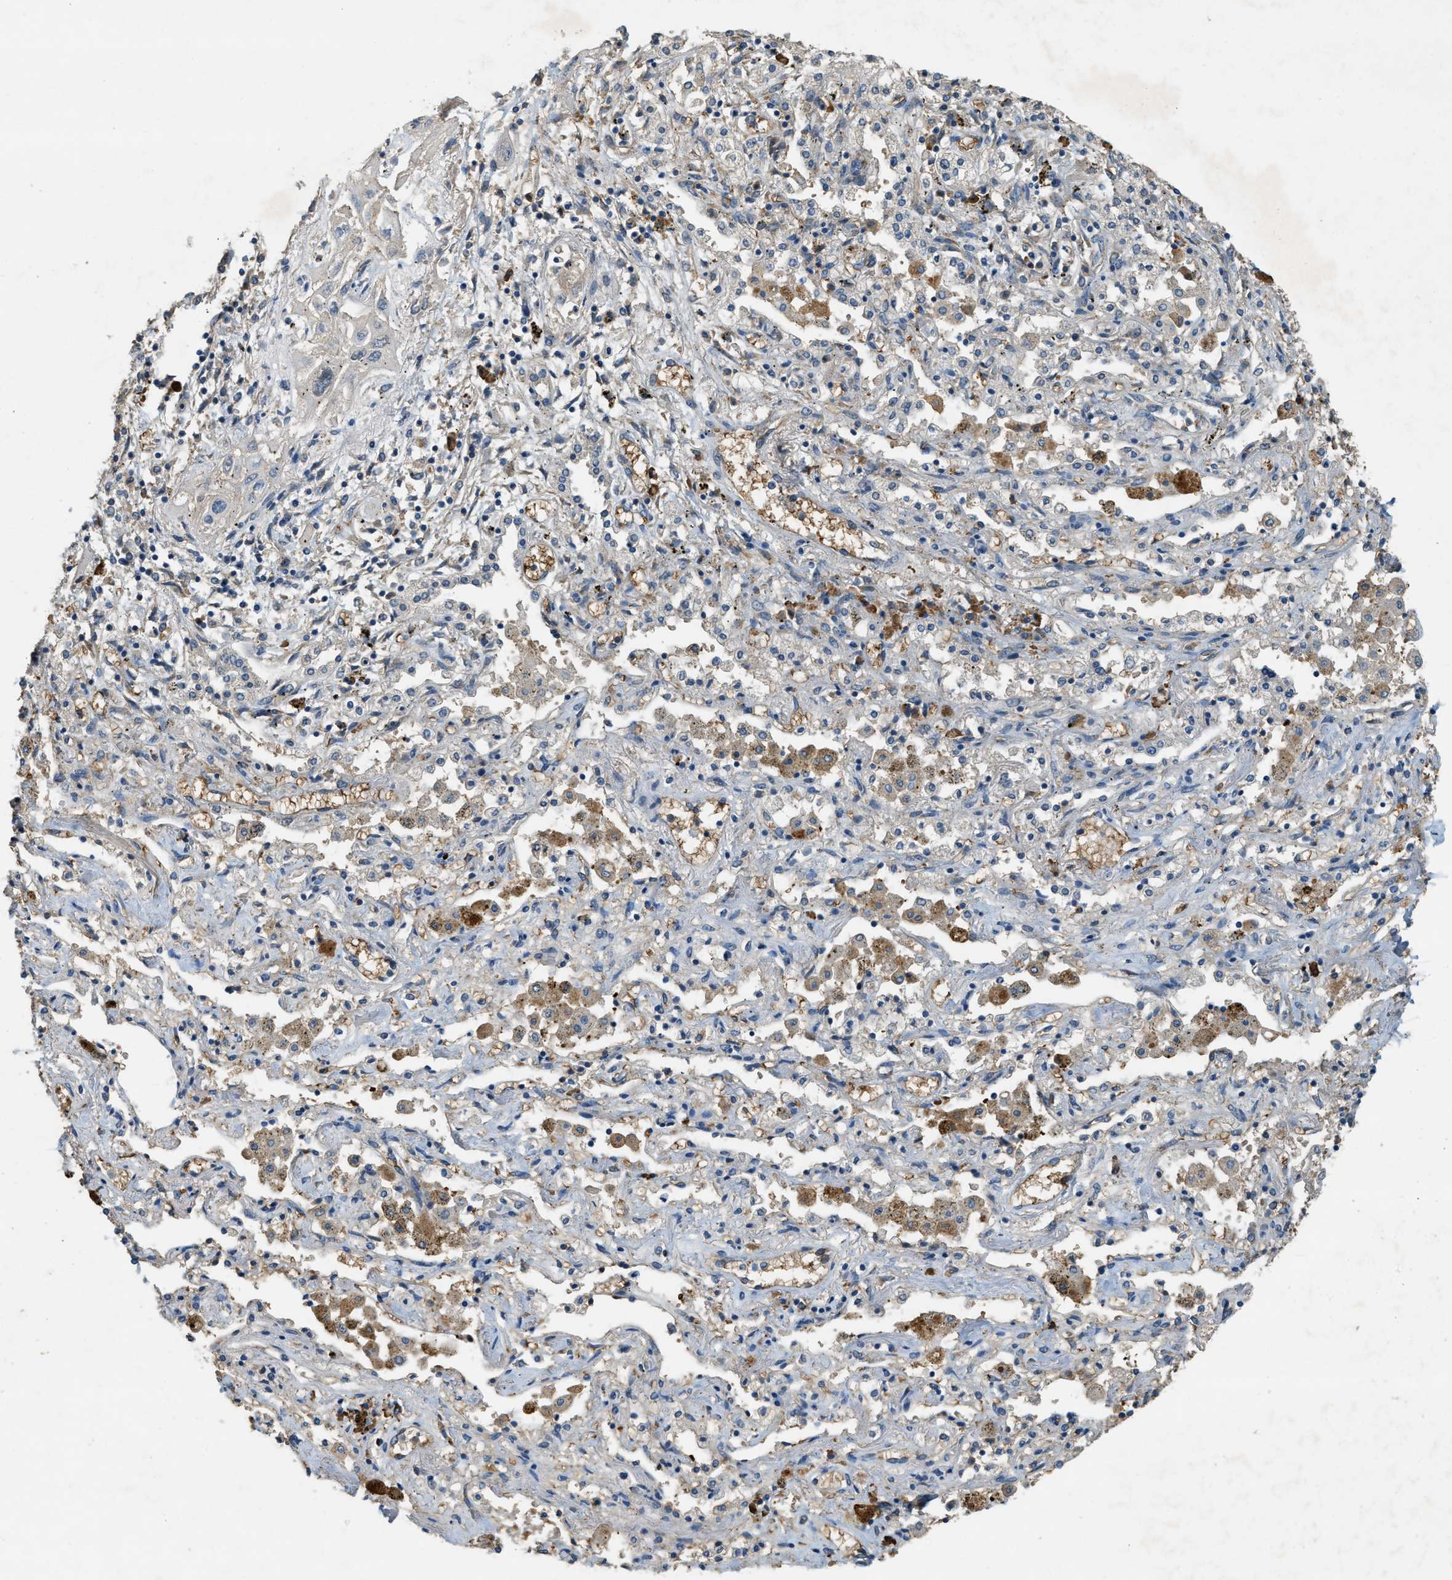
{"staining": {"intensity": "negative", "quantity": "none", "location": "none"}, "tissue": "lung cancer", "cell_type": "Tumor cells", "image_type": "cancer", "snomed": [{"axis": "morphology", "description": "Squamous cell carcinoma, NOS"}, {"axis": "topography", "description": "Lung"}], "caption": "A high-resolution image shows IHC staining of lung cancer, which demonstrates no significant expression in tumor cells. (DAB IHC, high magnification).", "gene": "CFLAR", "patient": {"sex": "female", "age": 47}}